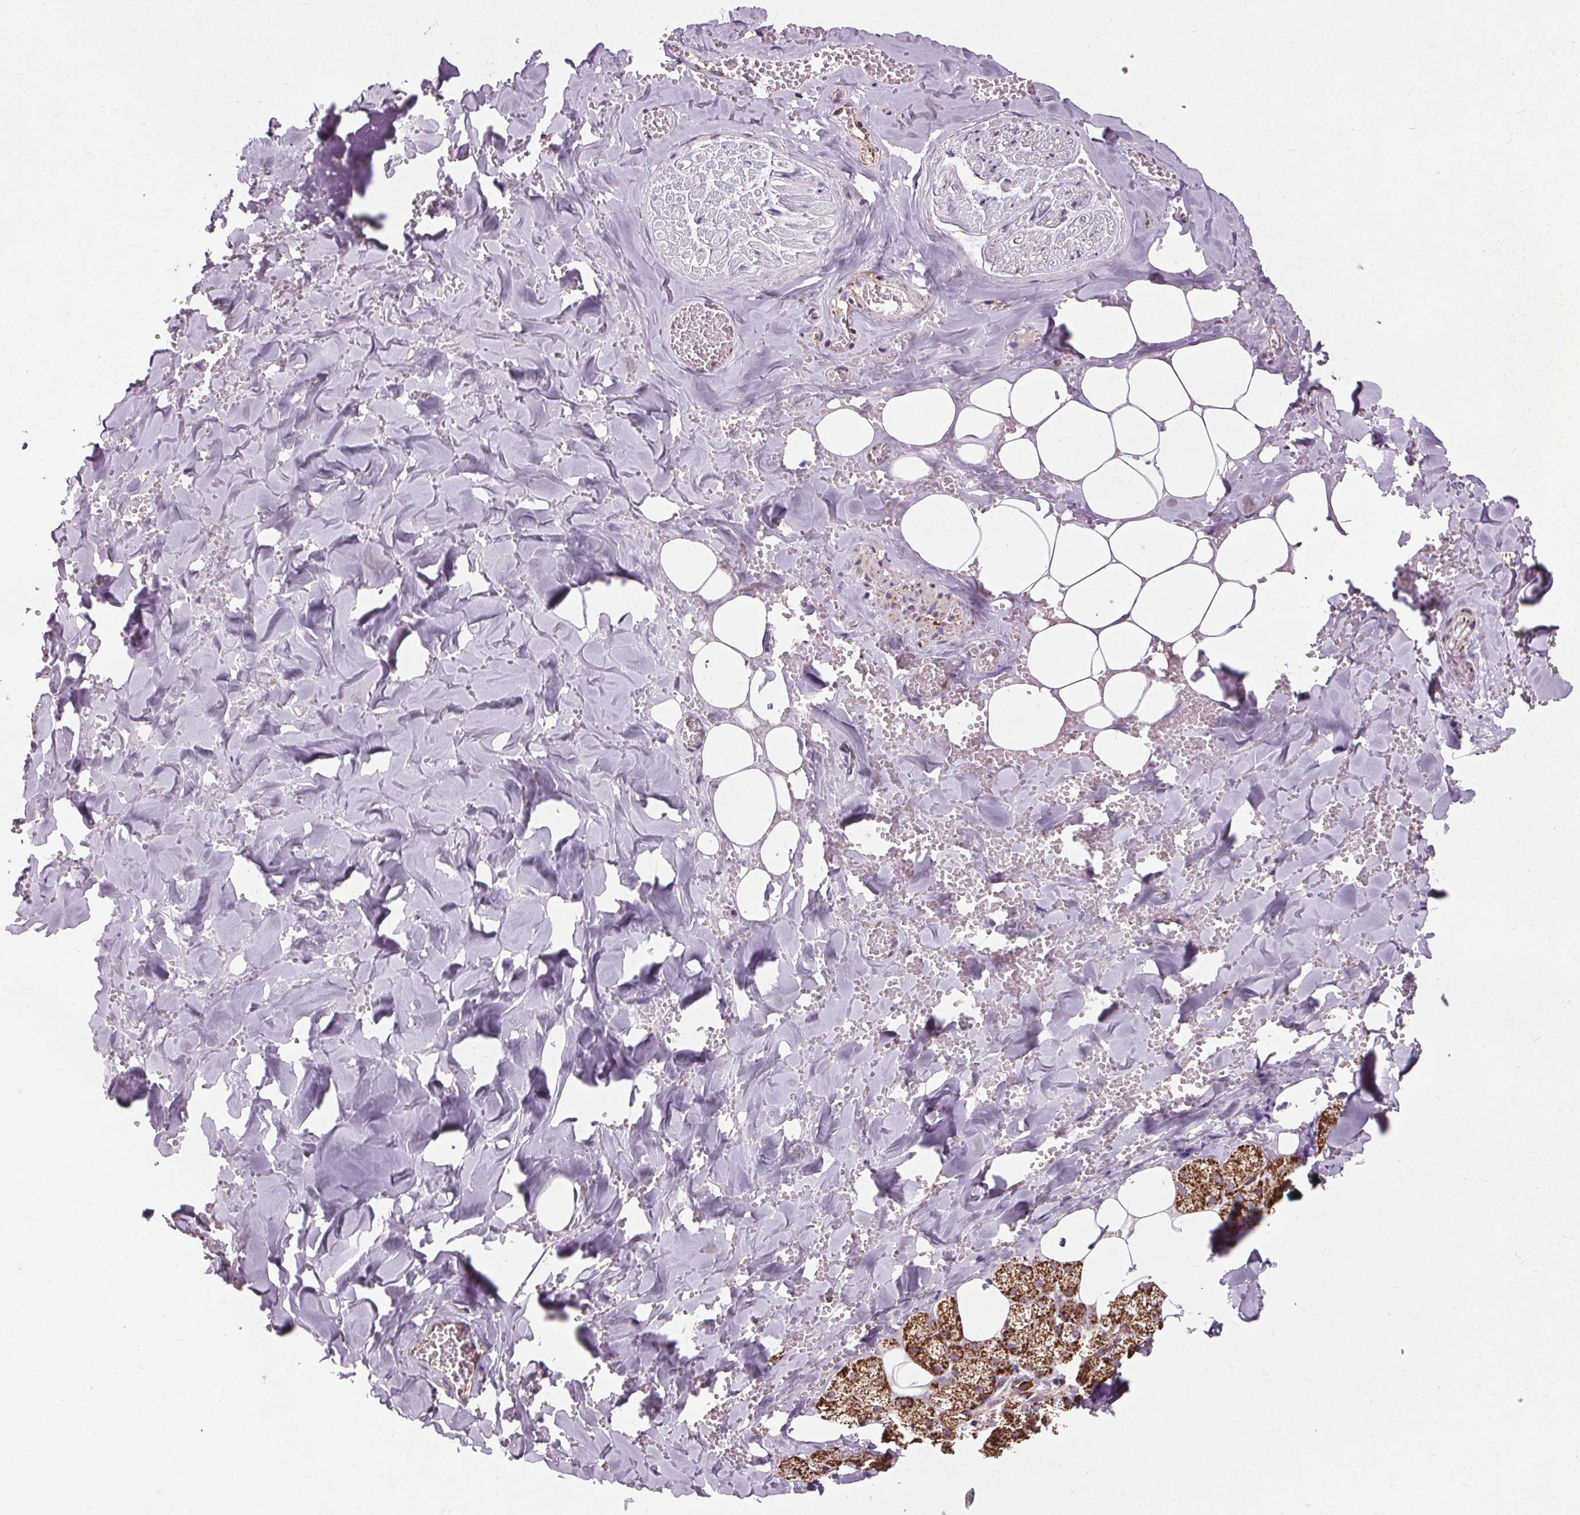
{"staining": {"intensity": "strong", "quantity": ">75%", "location": "cytoplasmic/membranous"}, "tissue": "salivary gland", "cell_type": "Glandular cells", "image_type": "normal", "snomed": [{"axis": "morphology", "description": "Normal tissue, NOS"}, {"axis": "topography", "description": "Salivary gland"}, {"axis": "topography", "description": "Peripheral nerve tissue"}], "caption": "A brown stain shows strong cytoplasmic/membranous positivity of a protein in glandular cells of unremarkable human salivary gland. (DAB (3,3'-diaminobenzidine) IHC, brown staining for protein, blue staining for nuclei).", "gene": "LFNG", "patient": {"sex": "male", "age": 38}}